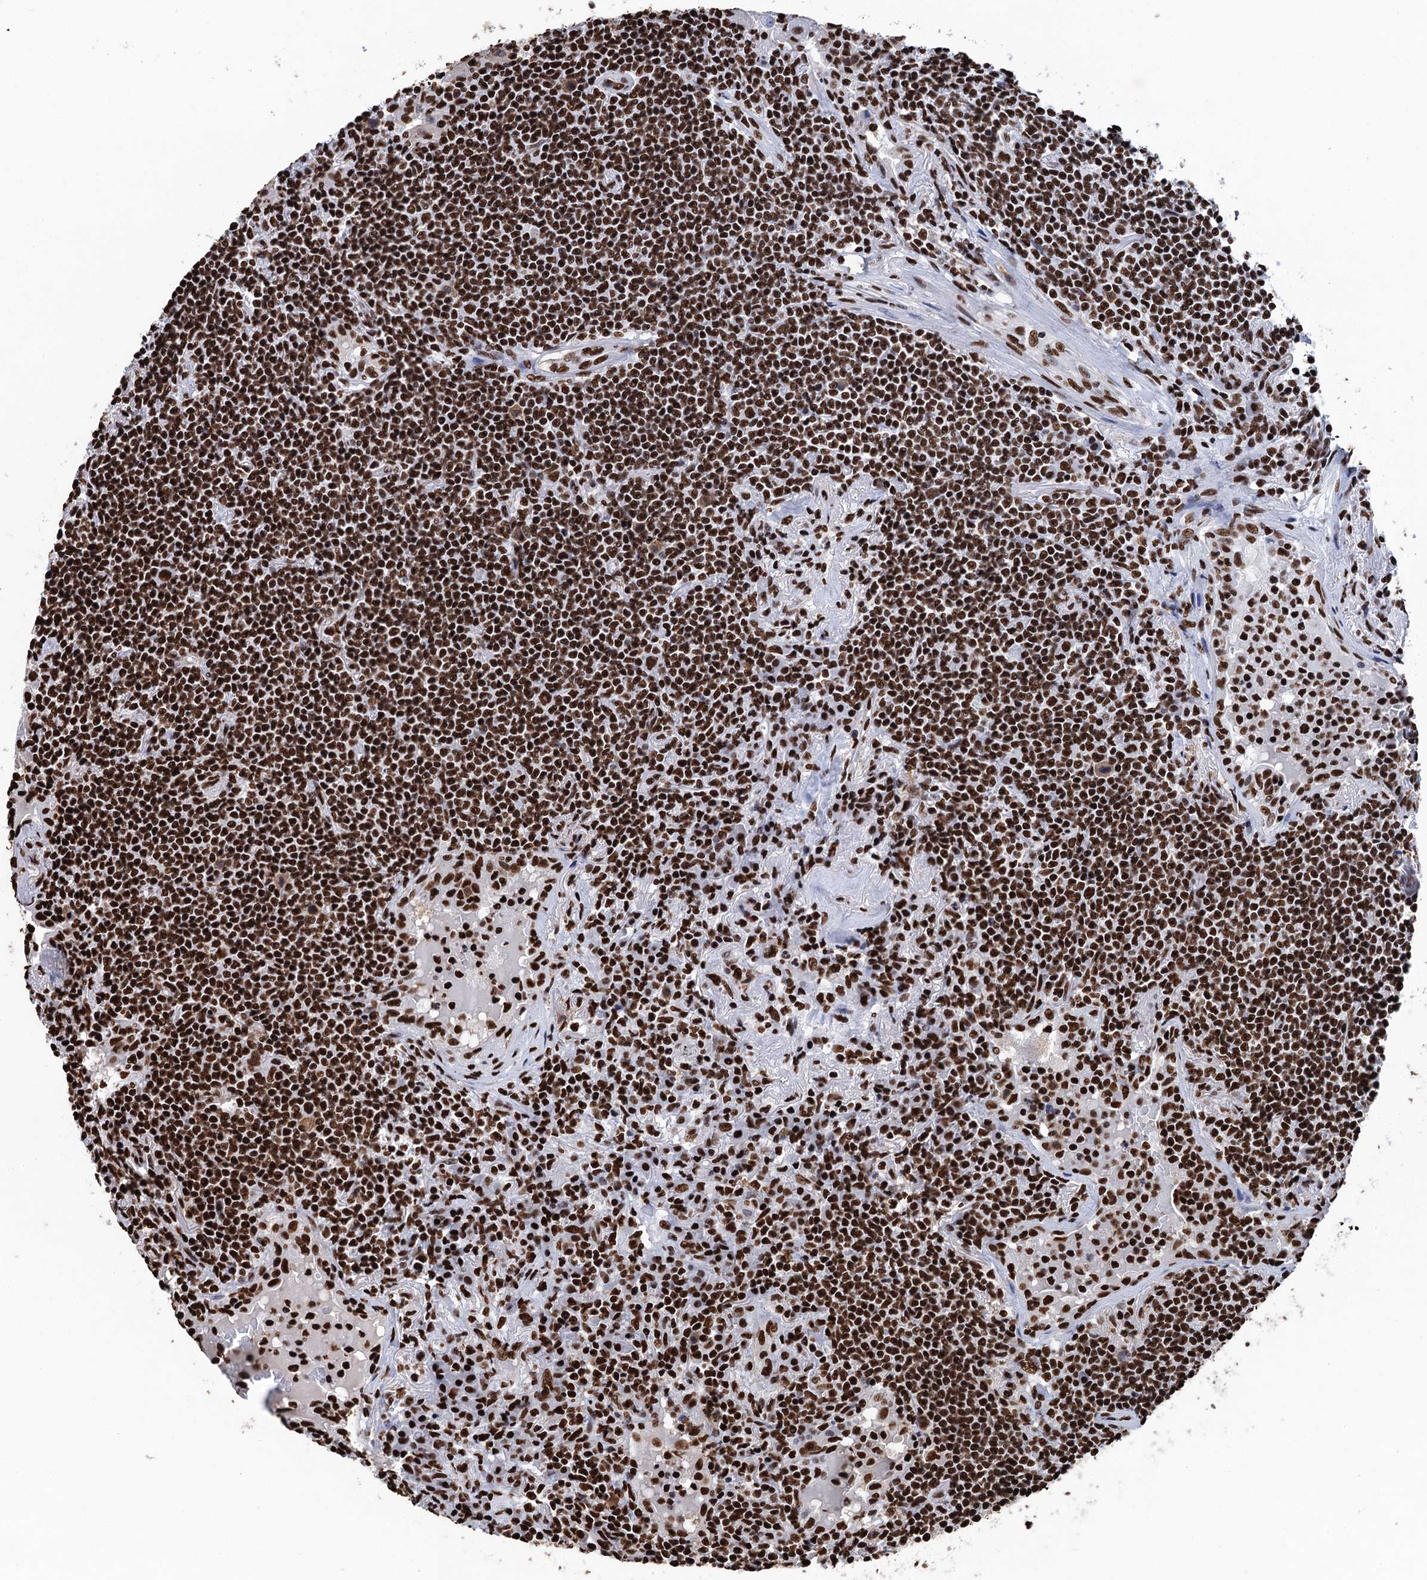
{"staining": {"intensity": "strong", "quantity": ">75%", "location": "nuclear"}, "tissue": "lymphoma", "cell_type": "Tumor cells", "image_type": "cancer", "snomed": [{"axis": "morphology", "description": "Malignant lymphoma, non-Hodgkin's type, Low grade"}, {"axis": "topography", "description": "Lung"}], "caption": "Strong nuclear positivity is appreciated in approximately >75% of tumor cells in malignant lymphoma, non-Hodgkin's type (low-grade). (Brightfield microscopy of DAB IHC at high magnification).", "gene": "UBA2", "patient": {"sex": "female", "age": 71}}